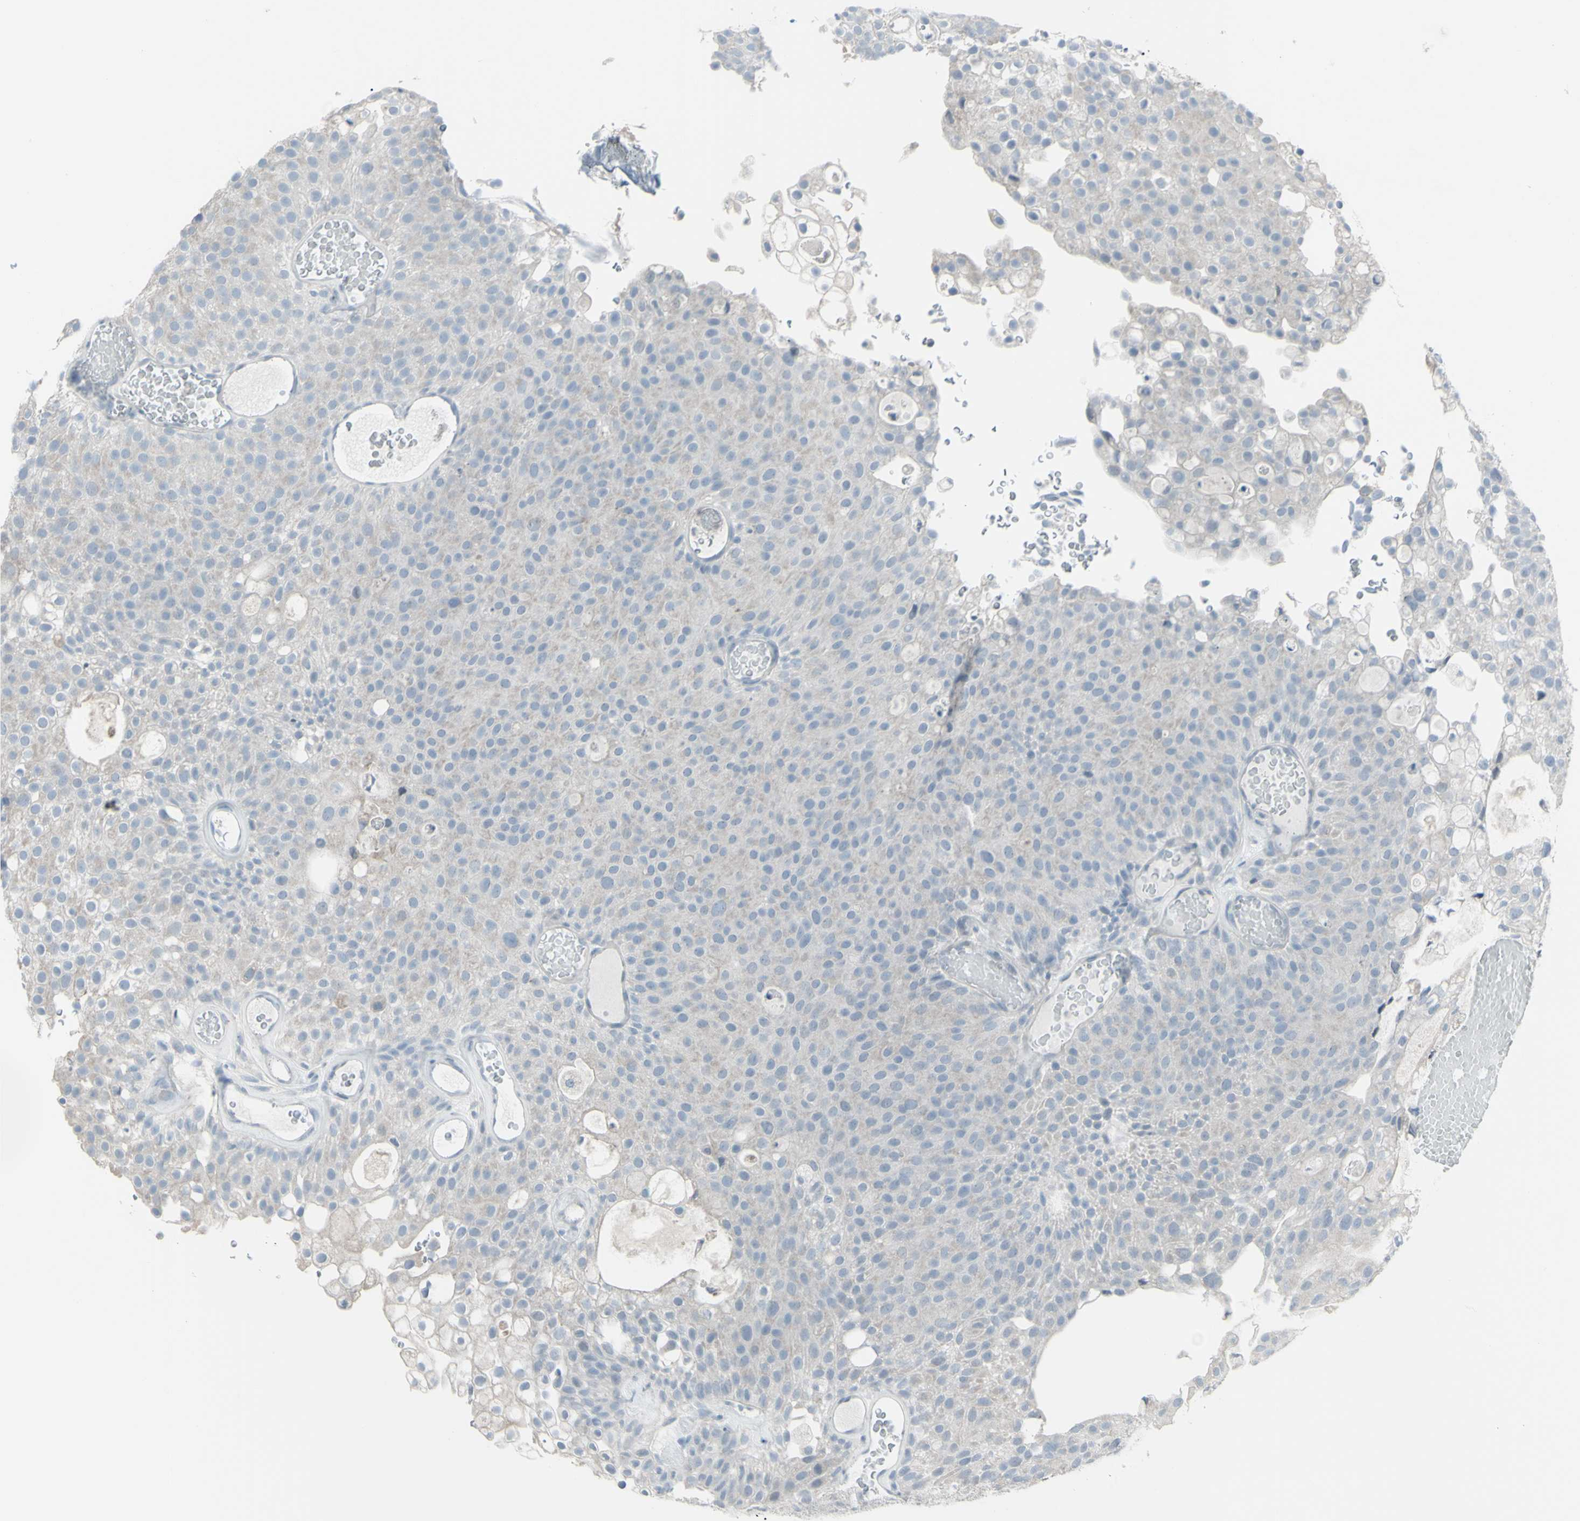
{"staining": {"intensity": "negative", "quantity": "none", "location": "none"}, "tissue": "urothelial cancer", "cell_type": "Tumor cells", "image_type": "cancer", "snomed": [{"axis": "morphology", "description": "Urothelial carcinoma, Low grade"}, {"axis": "topography", "description": "Urinary bladder"}], "caption": "An IHC micrograph of low-grade urothelial carcinoma is shown. There is no staining in tumor cells of low-grade urothelial carcinoma. (Brightfield microscopy of DAB (3,3'-diaminobenzidine) IHC at high magnification).", "gene": "RAB3A", "patient": {"sex": "male", "age": 78}}